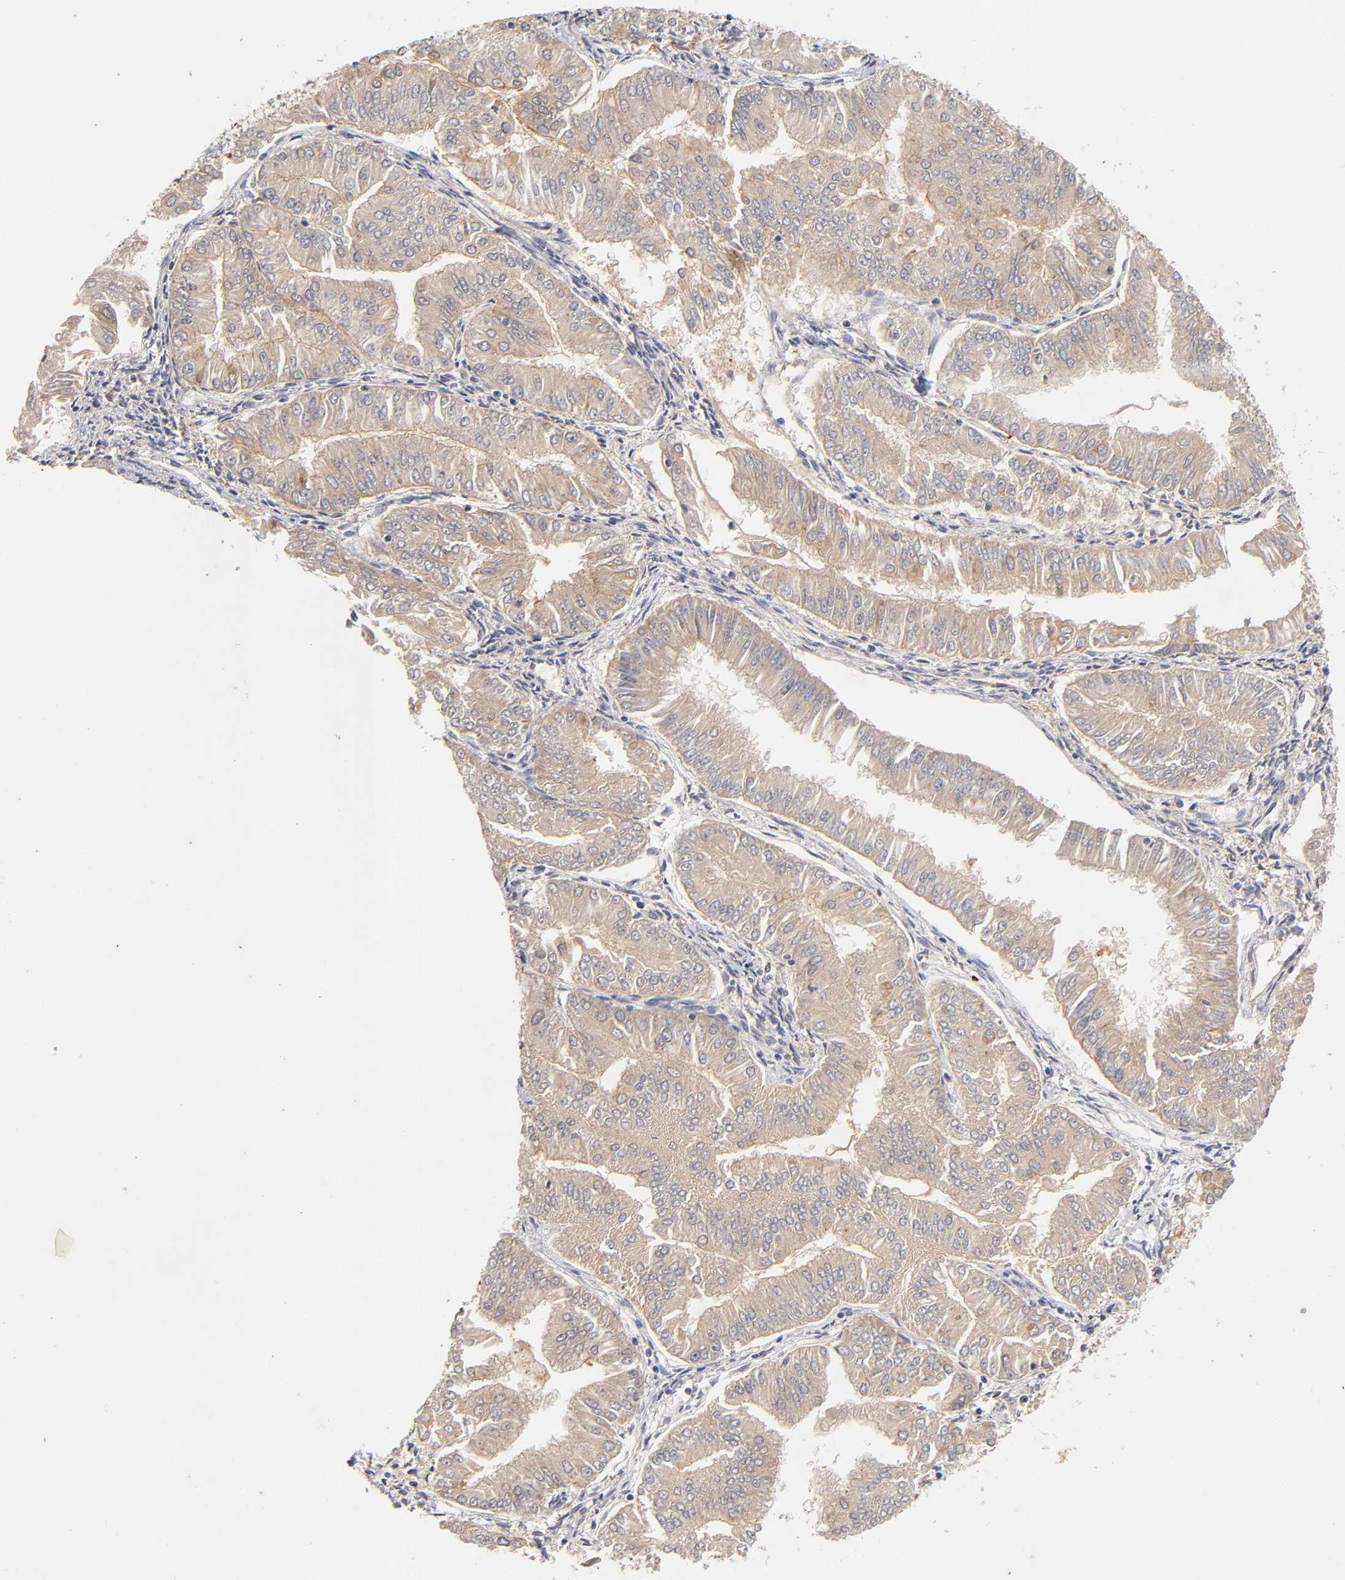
{"staining": {"intensity": "weak", "quantity": ">75%", "location": "cytoplasmic/membranous"}, "tissue": "endometrial cancer", "cell_type": "Tumor cells", "image_type": "cancer", "snomed": [{"axis": "morphology", "description": "Adenocarcinoma, NOS"}, {"axis": "topography", "description": "Endometrium"}], "caption": "An image of human adenocarcinoma (endometrial) stained for a protein exhibits weak cytoplasmic/membranous brown staining in tumor cells.", "gene": "CXADR", "patient": {"sex": "female", "age": 53}}